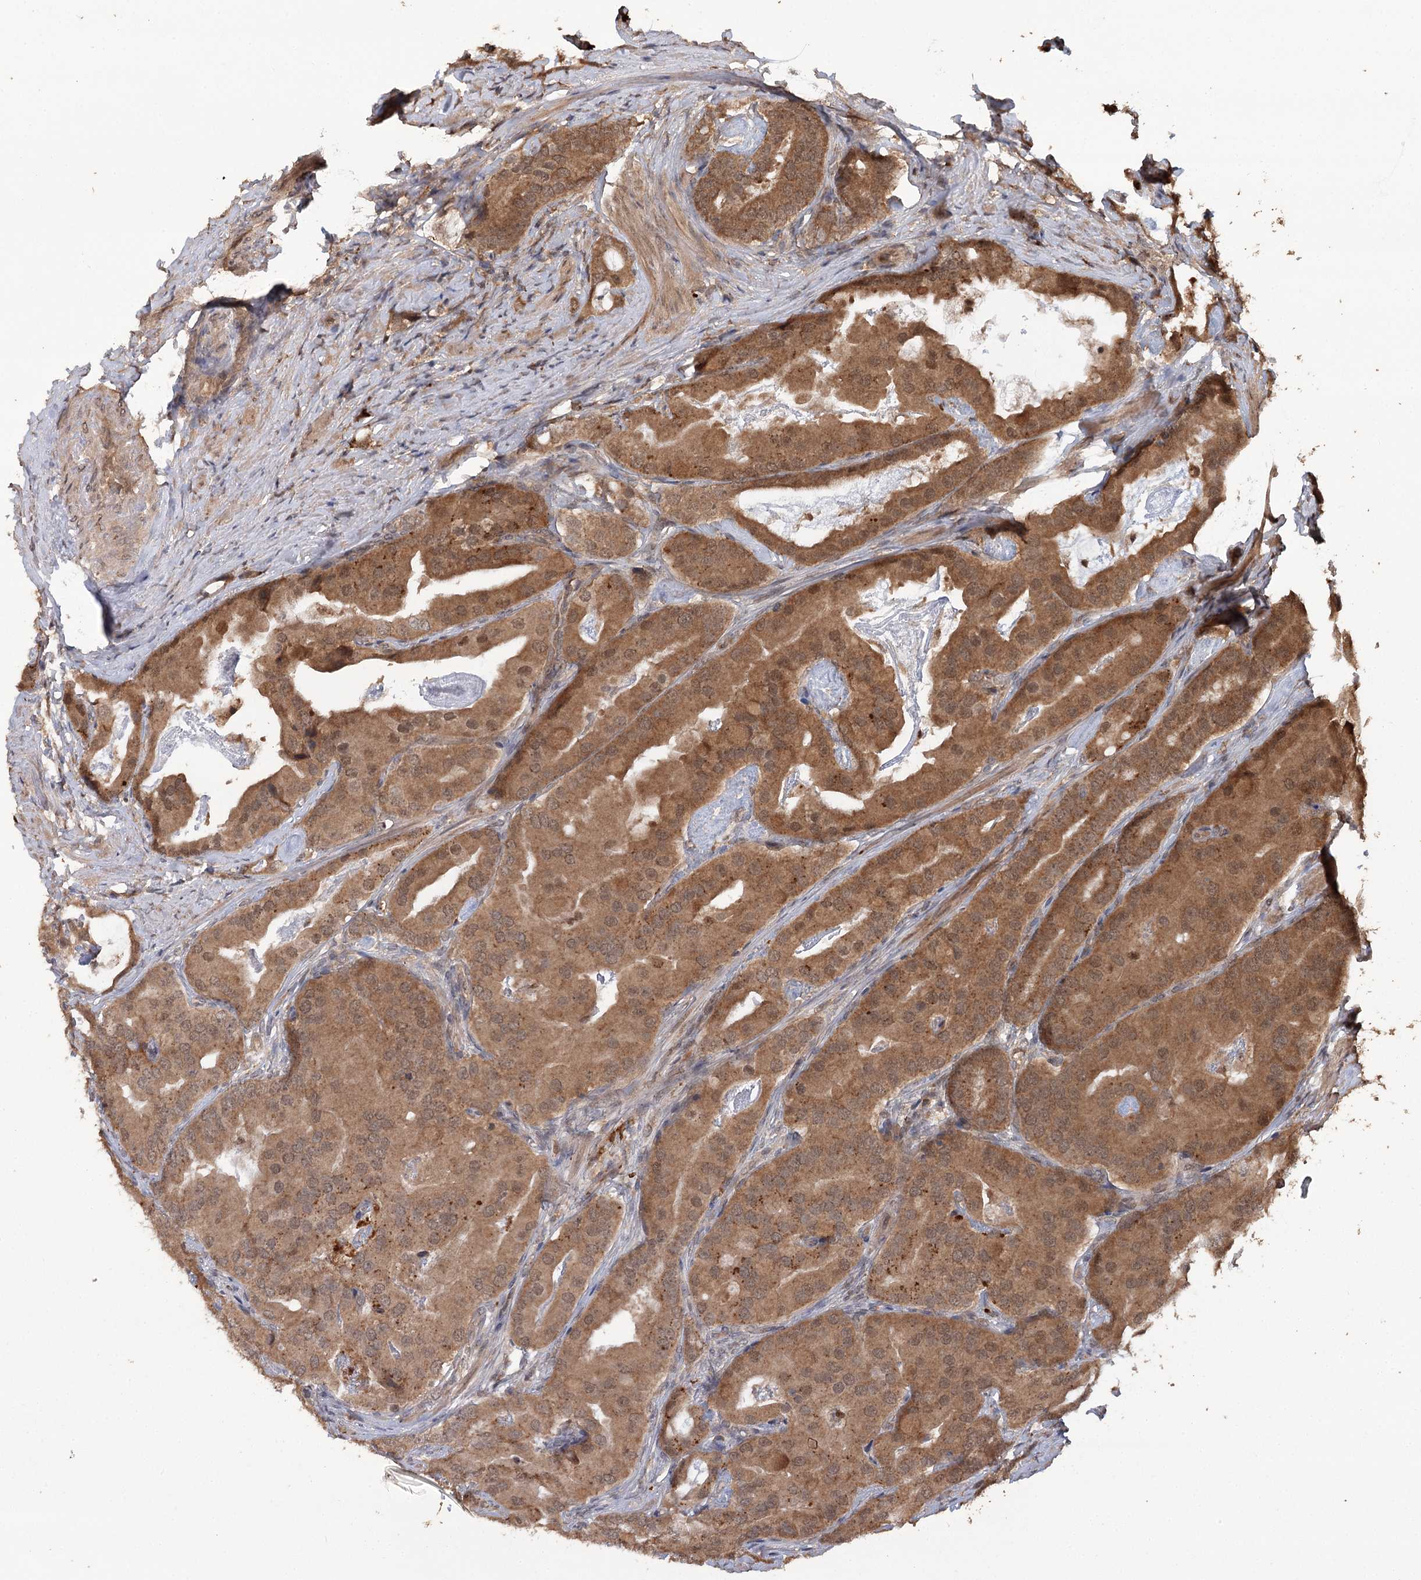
{"staining": {"intensity": "moderate", "quantity": ">75%", "location": "cytoplasmic/membranous"}, "tissue": "prostate cancer", "cell_type": "Tumor cells", "image_type": "cancer", "snomed": [{"axis": "morphology", "description": "Adenocarcinoma, Low grade"}, {"axis": "topography", "description": "Prostate"}], "caption": "Brown immunohistochemical staining in low-grade adenocarcinoma (prostate) exhibits moderate cytoplasmic/membranous expression in approximately >75% of tumor cells. (DAB (3,3'-diaminobenzidine) IHC, brown staining for protein, blue staining for nuclei).", "gene": "N6AMT1", "patient": {"sex": "male", "age": 71}}